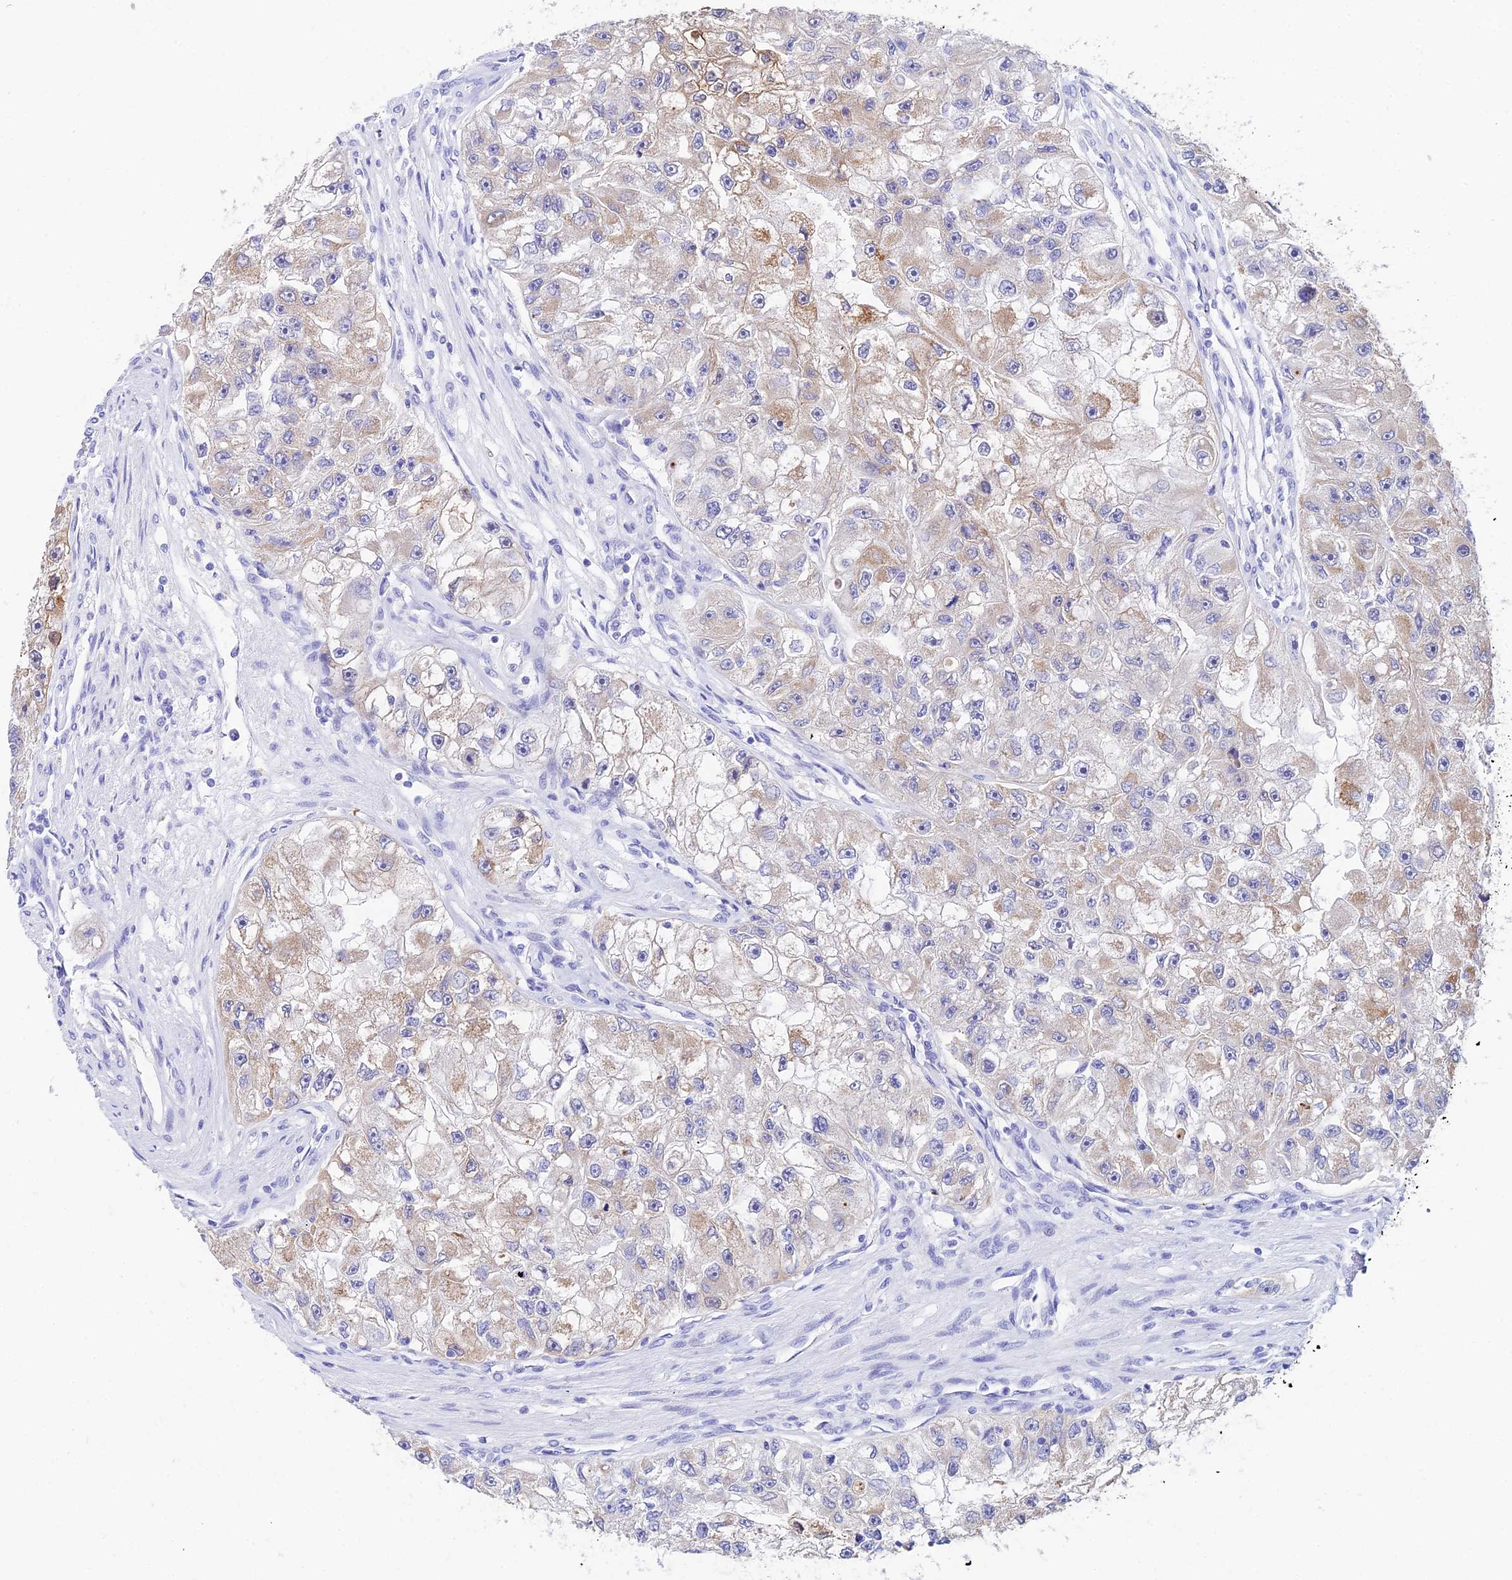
{"staining": {"intensity": "moderate", "quantity": "25%-75%", "location": "cytoplasmic/membranous"}, "tissue": "renal cancer", "cell_type": "Tumor cells", "image_type": "cancer", "snomed": [{"axis": "morphology", "description": "Adenocarcinoma, NOS"}, {"axis": "topography", "description": "Kidney"}], "caption": "High-magnification brightfield microscopy of renal adenocarcinoma stained with DAB (brown) and counterstained with hematoxylin (blue). tumor cells exhibit moderate cytoplasmic/membranous expression is identified in about25%-75% of cells. (DAB (3,3'-diaminobenzidine) = brown stain, brightfield microscopy at high magnification).", "gene": "CEP41", "patient": {"sex": "male", "age": 63}}